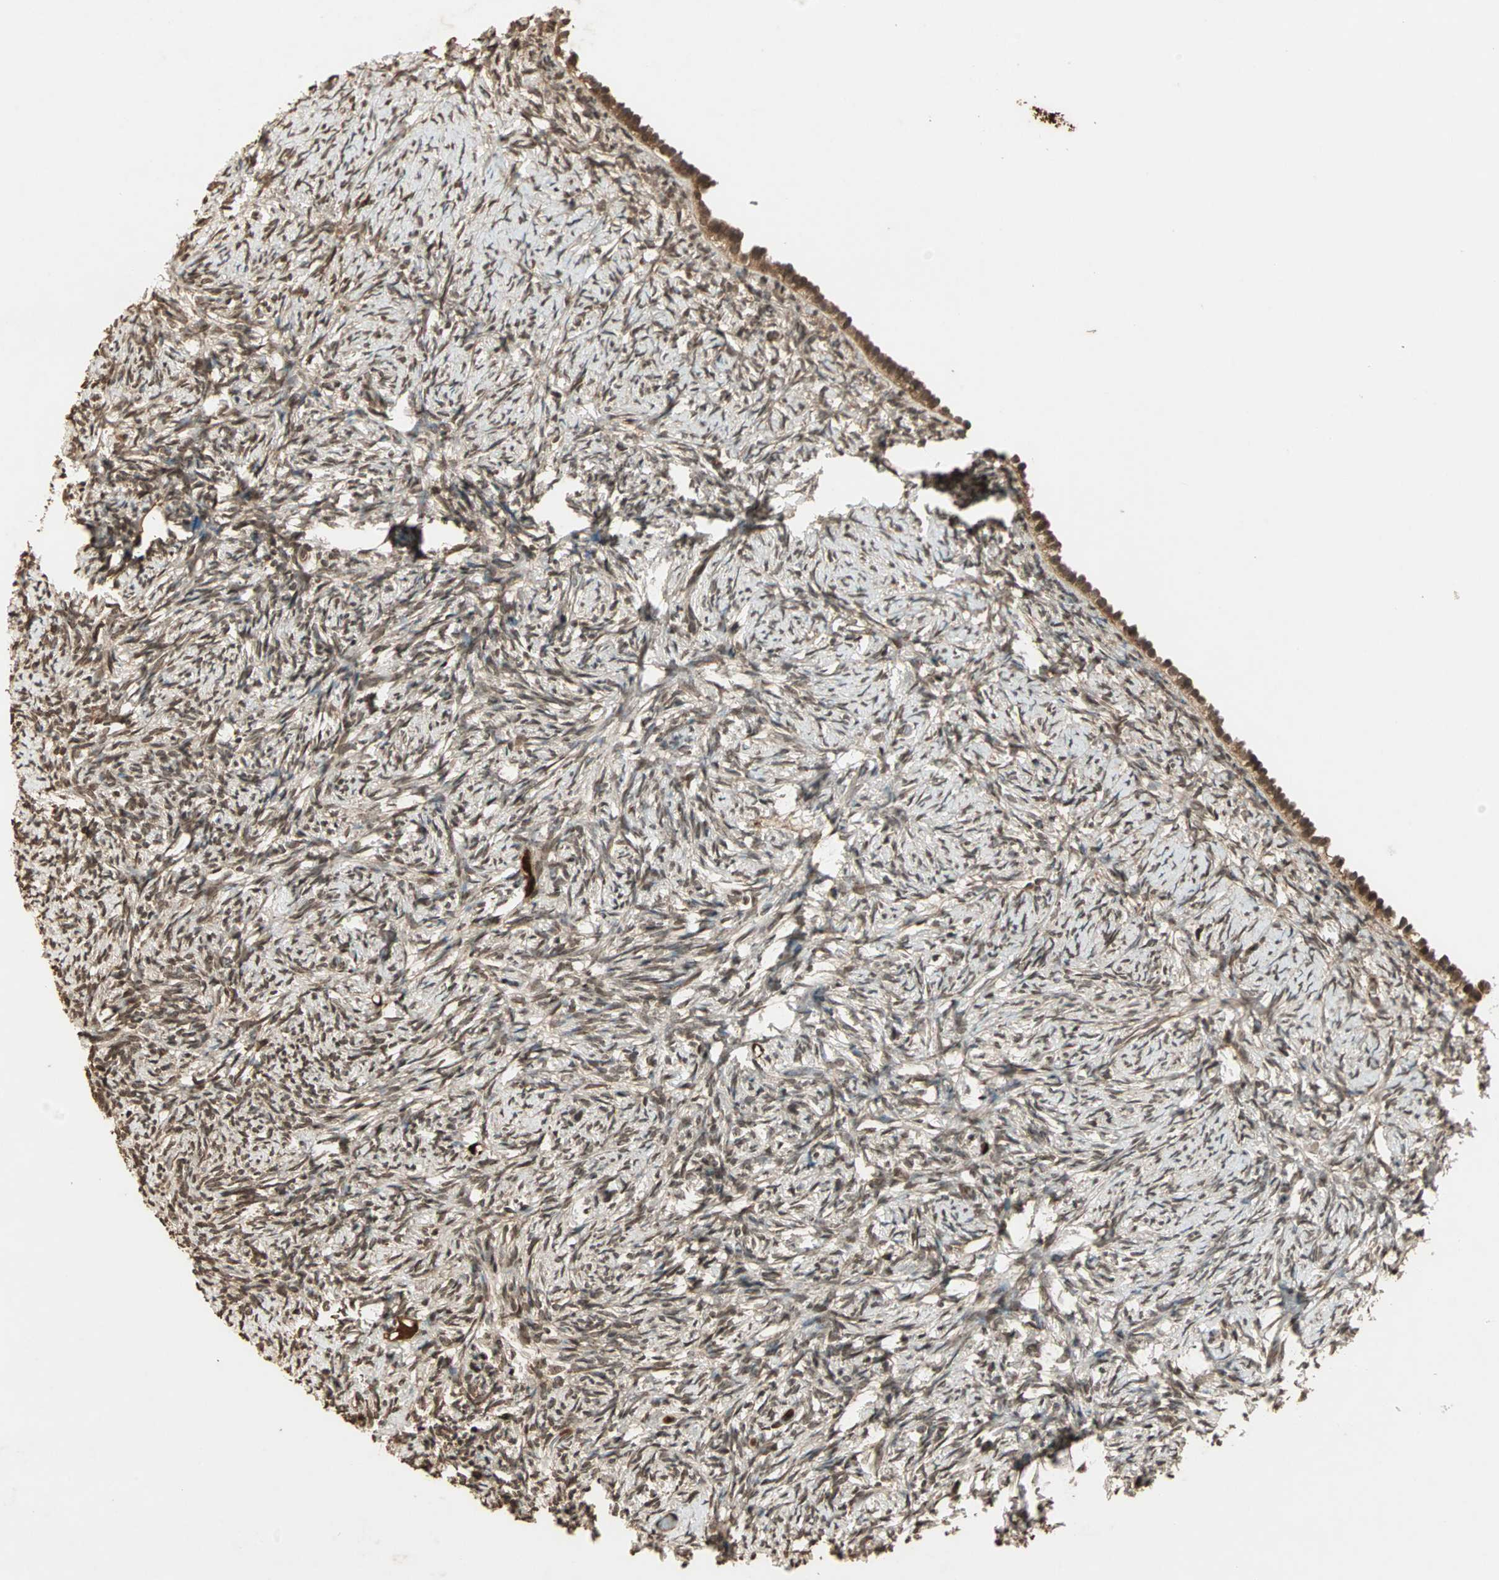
{"staining": {"intensity": "moderate", "quantity": ">75%", "location": "cytoplasmic/membranous,nuclear"}, "tissue": "ovary", "cell_type": "Ovarian stroma cells", "image_type": "normal", "snomed": [{"axis": "morphology", "description": "Normal tissue, NOS"}, {"axis": "topography", "description": "Ovary"}], "caption": "The immunohistochemical stain labels moderate cytoplasmic/membranous,nuclear staining in ovarian stroma cells of unremarkable ovary.", "gene": "RFFL", "patient": {"sex": "female", "age": 60}}